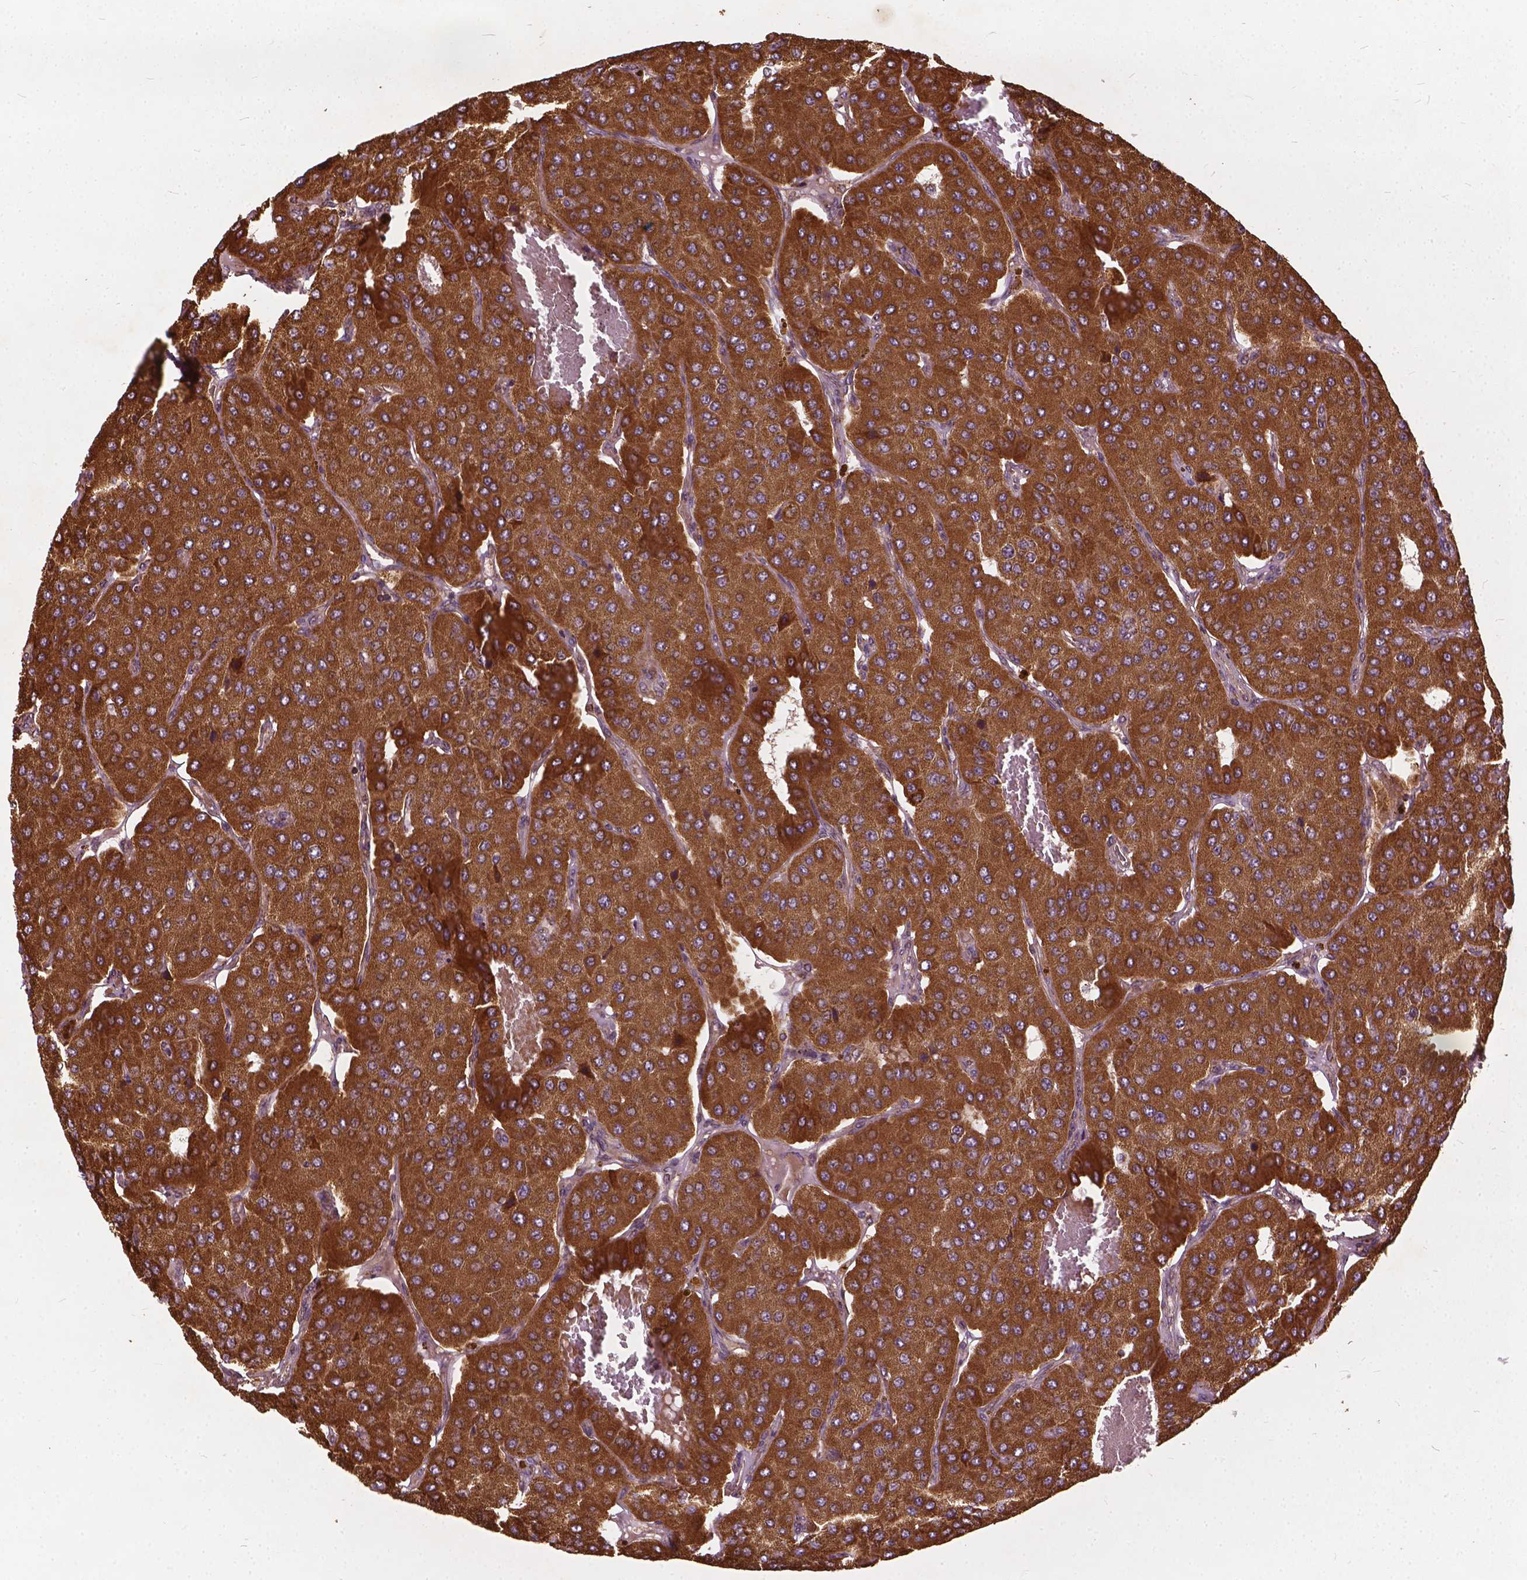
{"staining": {"intensity": "strong", "quantity": ">75%", "location": "cytoplasmic/membranous"}, "tissue": "parathyroid gland", "cell_type": "Glandular cells", "image_type": "normal", "snomed": [{"axis": "morphology", "description": "Normal tissue, NOS"}, {"axis": "morphology", "description": "Adenoma, NOS"}, {"axis": "topography", "description": "Parathyroid gland"}], "caption": "The histopathology image exhibits a brown stain indicating the presence of a protein in the cytoplasmic/membranous of glandular cells in parathyroid gland. The protein is stained brown, and the nuclei are stained in blue (DAB IHC with brightfield microscopy, high magnification).", "gene": "UBXN2A", "patient": {"sex": "female", "age": 86}}